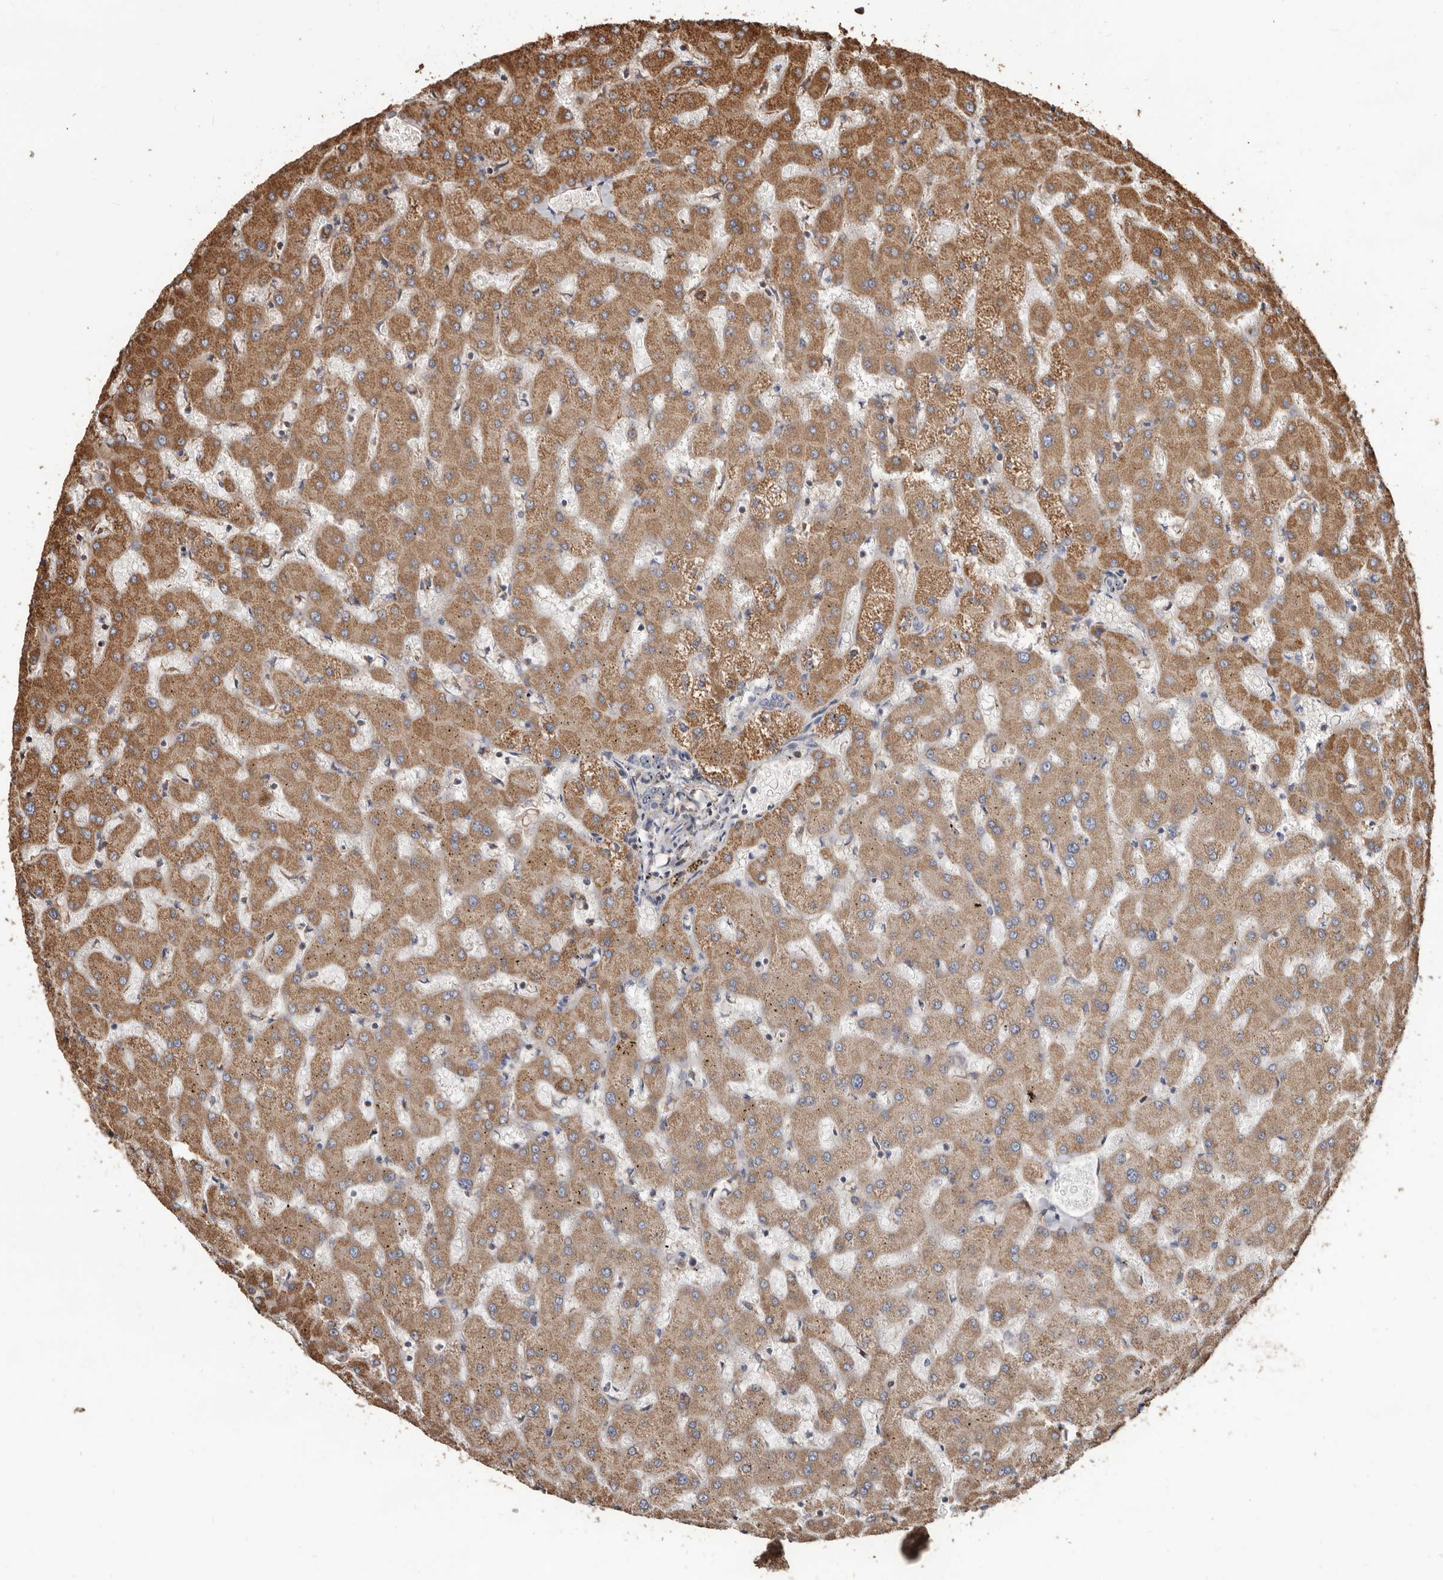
{"staining": {"intensity": "negative", "quantity": "none", "location": "none"}, "tissue": "liver", "cell_type": "Cholangiocytes", "image_type": "normal", "snomed": [{"axis": "morphology", "description": "Normal tissue, NOS"}, {"axis": "topography", "description": "Liver"}], "caption": "Immunohistochemistry of benign human liver exhibits no expression in cholangiocytes. (Brightfield microscopy of DAB (3,3'-diaminobenzidine) immunohistochemistry (IHC) at high magnification).", "gene": "OSGIN2", "patient": {"sex": "female", "age": 63}}